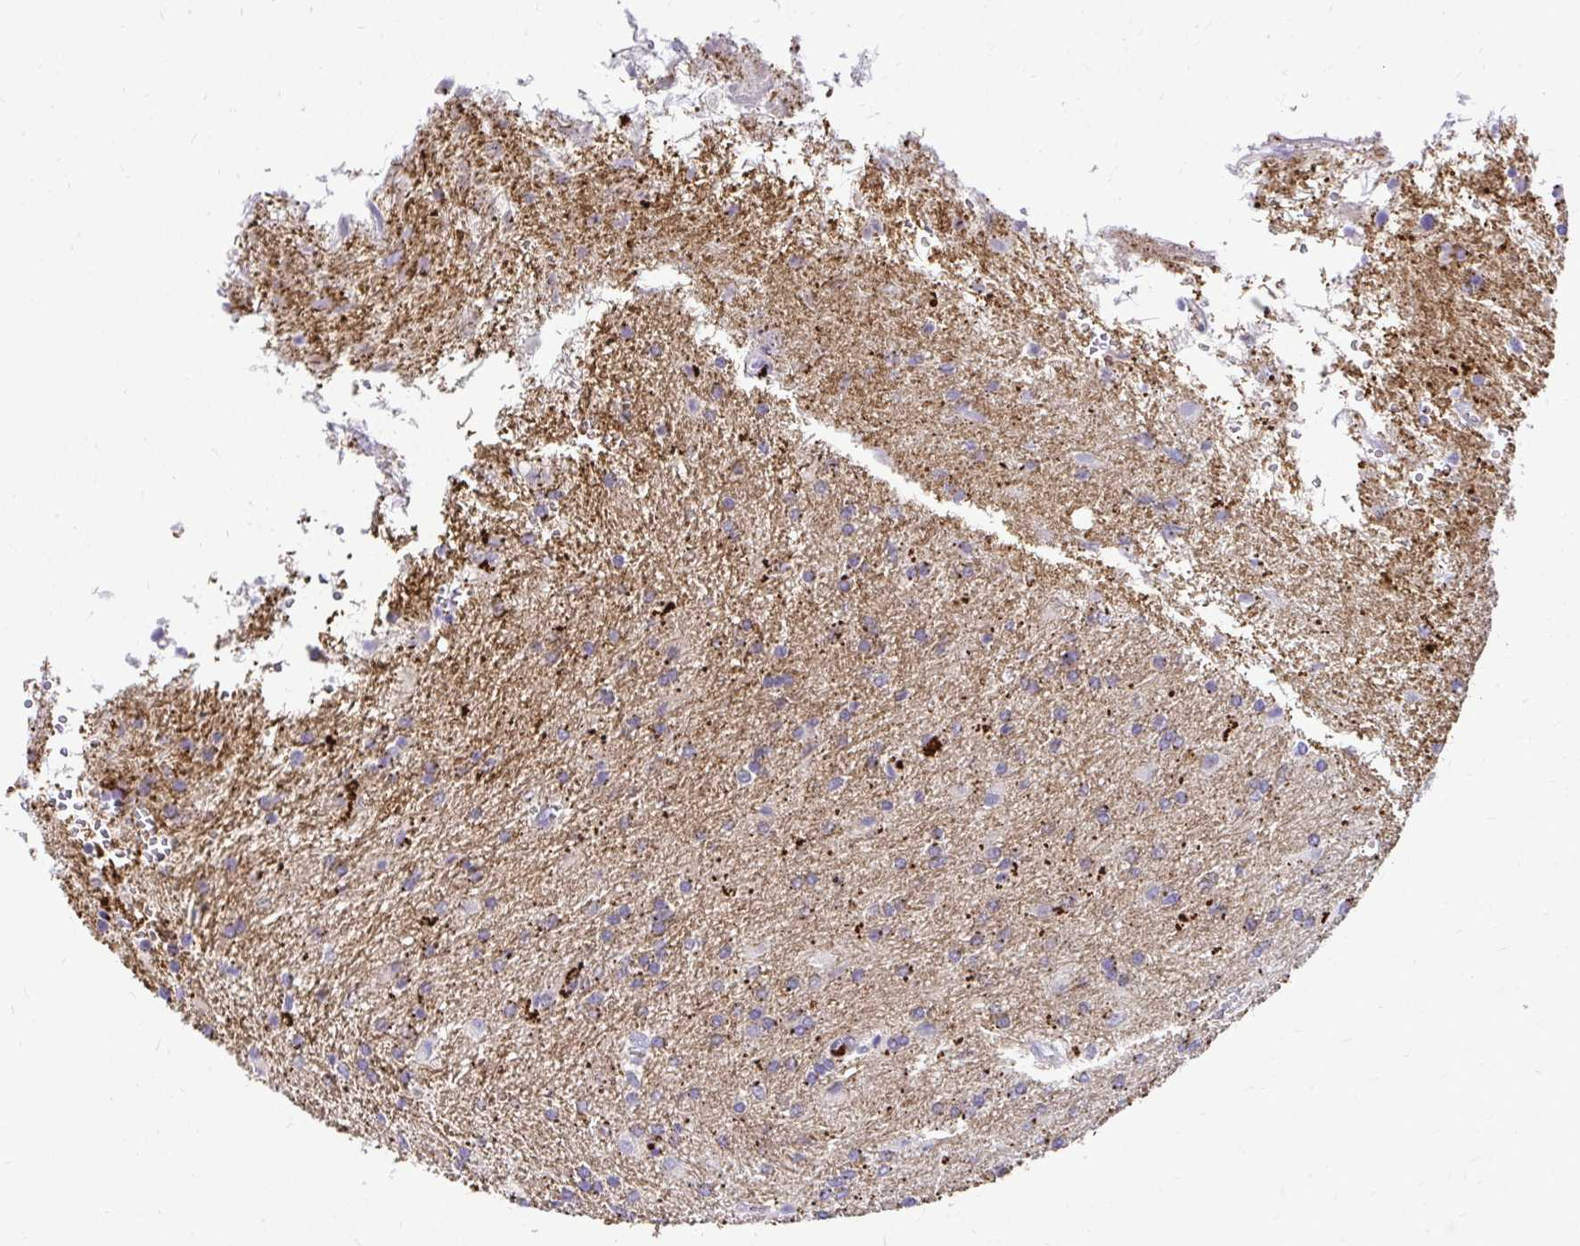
{"staining": {"intensity": "negative", "quantity": "none", "location": "none"}, "tissue": "glioma", "cell_type": "Tumor cells", "image_type": "cancer", "snomed": [{"axis": "morphology", "description": "Glioma, malignant, High grade"}, {"axis": "topography", "description": "Brain"}], "caption": "DAB (3,3'-diaminobenzidine) immunohistochemical staining of malignant glioma (high-grade) reveals no significant positivity in tumor cells.", "gene": "ZSWIM9", "patient": {"sex": "male", "age": 56}}